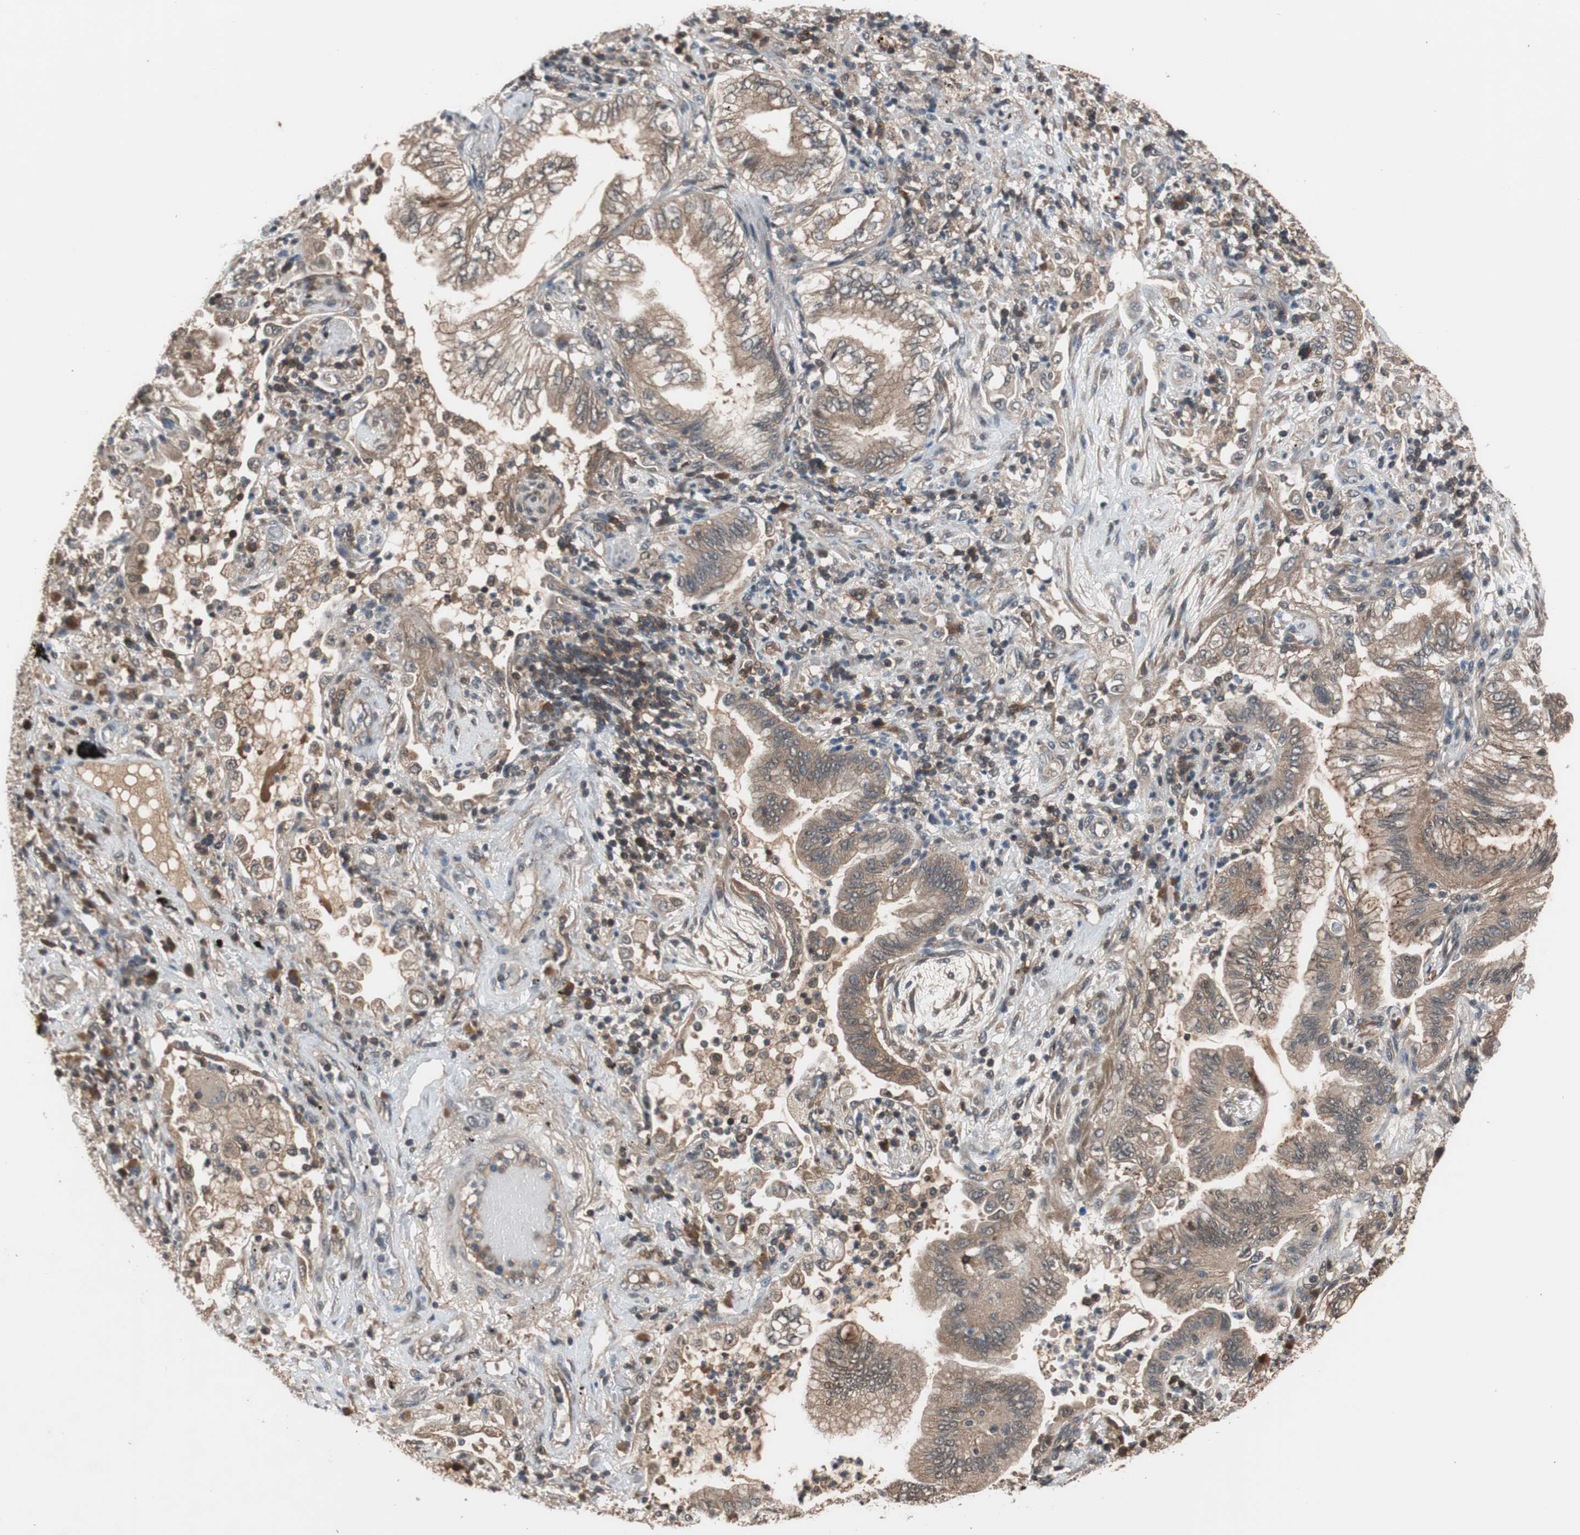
{"staining": {"intensity": "moderate", "quantity": ">75%", "location": "cytoplasmic/membranous"}, "tissue": "lung cancer", "cell_type": "Tumor cells", "image_type": "cancer", "snomed": [{"axis": "morphology", "description": "Normal tissue, NOS"}, {"axis": "morphology", "description": "Adenocarcinoma, NOS"}, {"axis": "topography", "description": "Bronchus"}, {"axis": "topography", "description": "Lung"}], "caption": "The immunohistochemical stain highlights moderate cytoplasmic/membranous staining in tumor cells of lung cancer tissue. (IHC, brightfield microscopy, high magnification).", "gene": "TMEM230", "patient": {"sex": "female", "age": 70}}